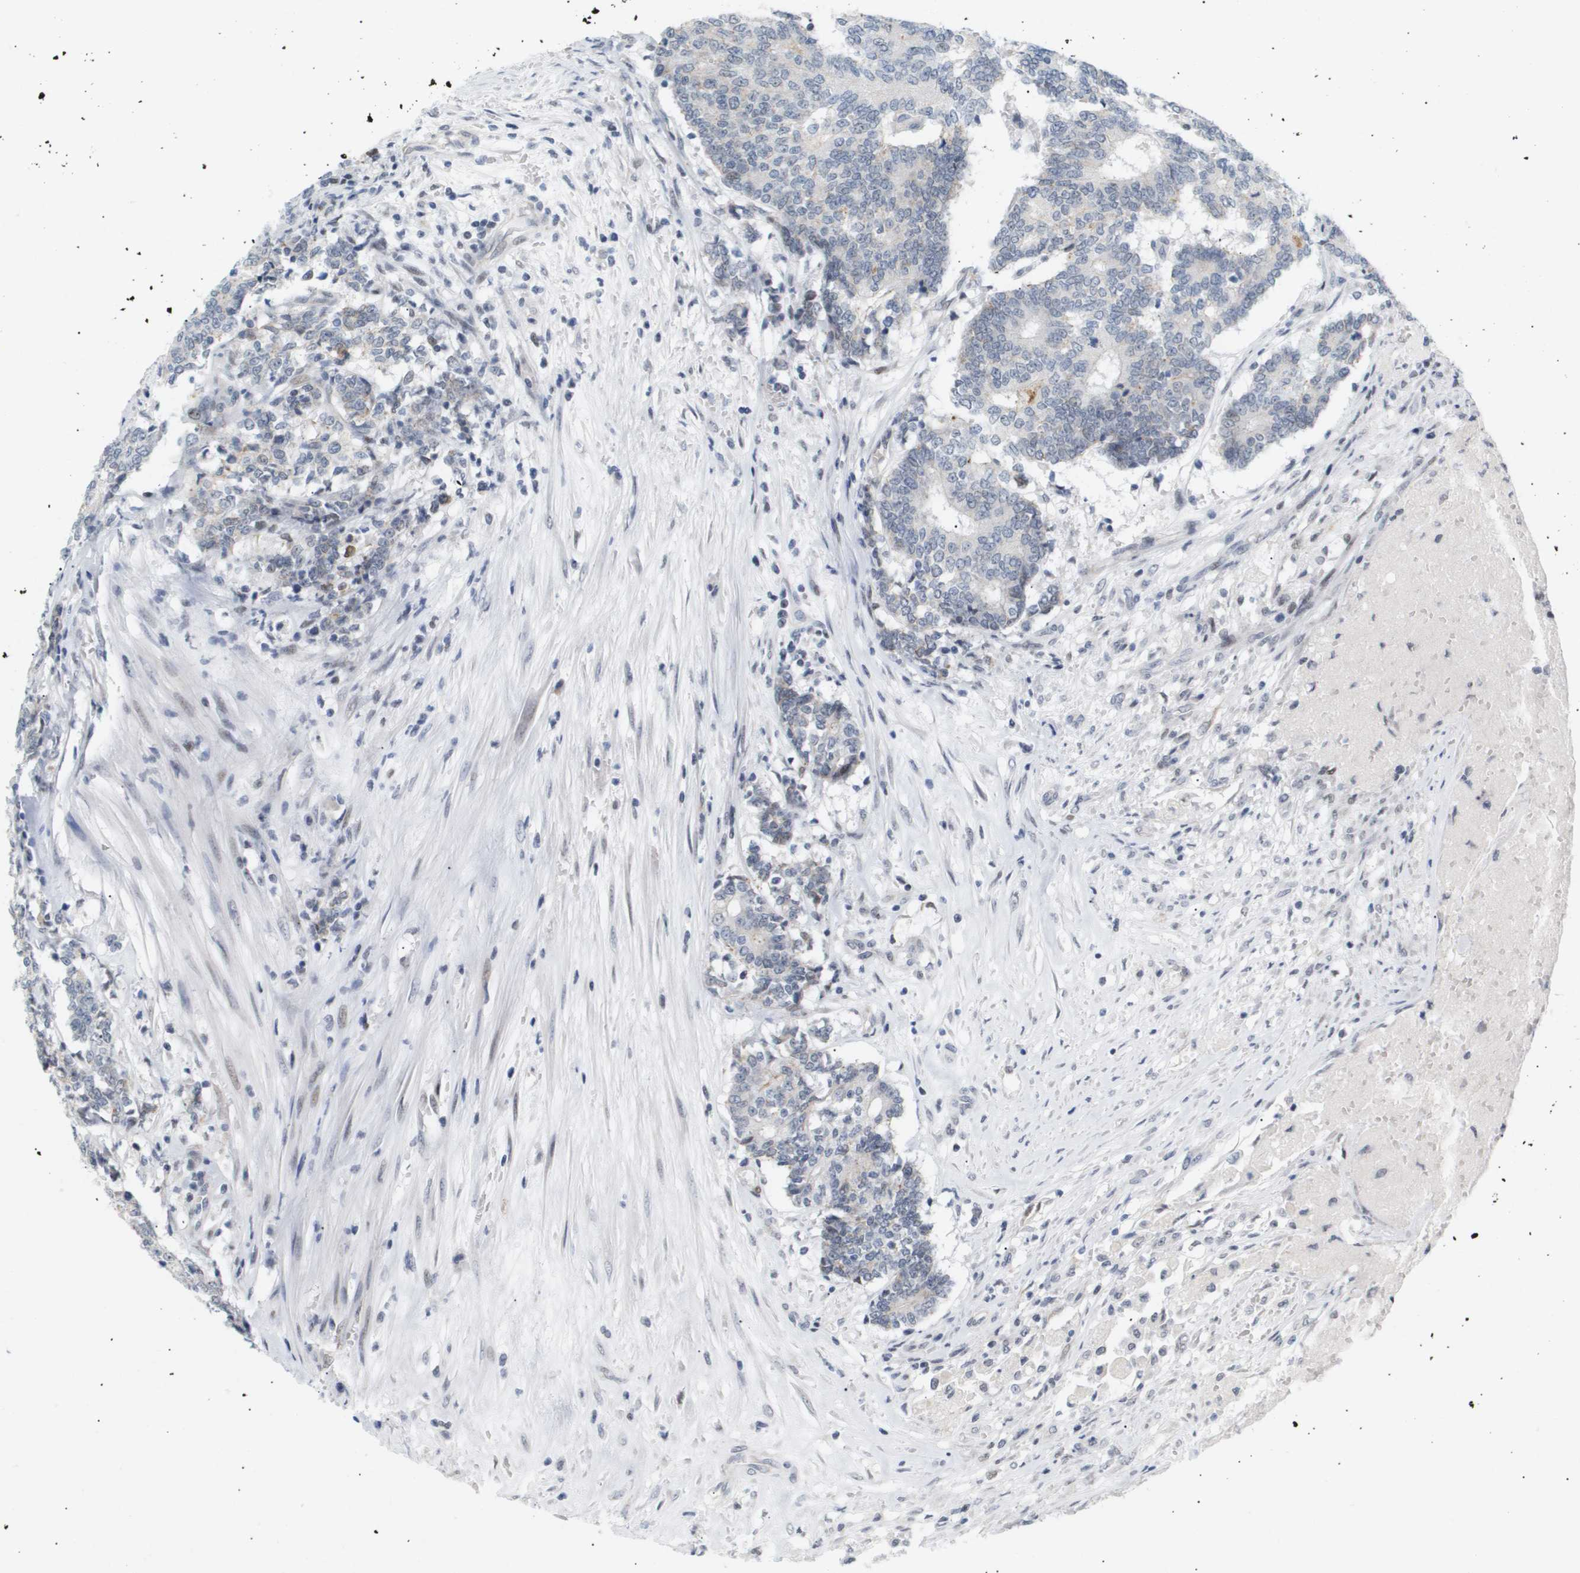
{"staining": {"intensity": "negative", "quantity": "none", "location": "none"}, "tissue": "prostate cancer", "cell_type": "Tumor cells", "image_type": "cancer", "snomed": [{"axis": "morphology", "description": "Normal tissue, NOS"}, {"axis": "morphology", "description": "Adenocarcinoma, High grade"}, {"axis": "topography", "description": "Prostate"}, {"axis": "topography", "description": "Seminal veicle"}], "caption": "DAB (3,3'-diaminobenzidine) immunohistochemical staining of prostate cancer (adenocarcinoma (high-grade)) reveals no significant staining in tumor cells.", "gene": "PPARD", "patient": {"sex": "male", "age": 55}}